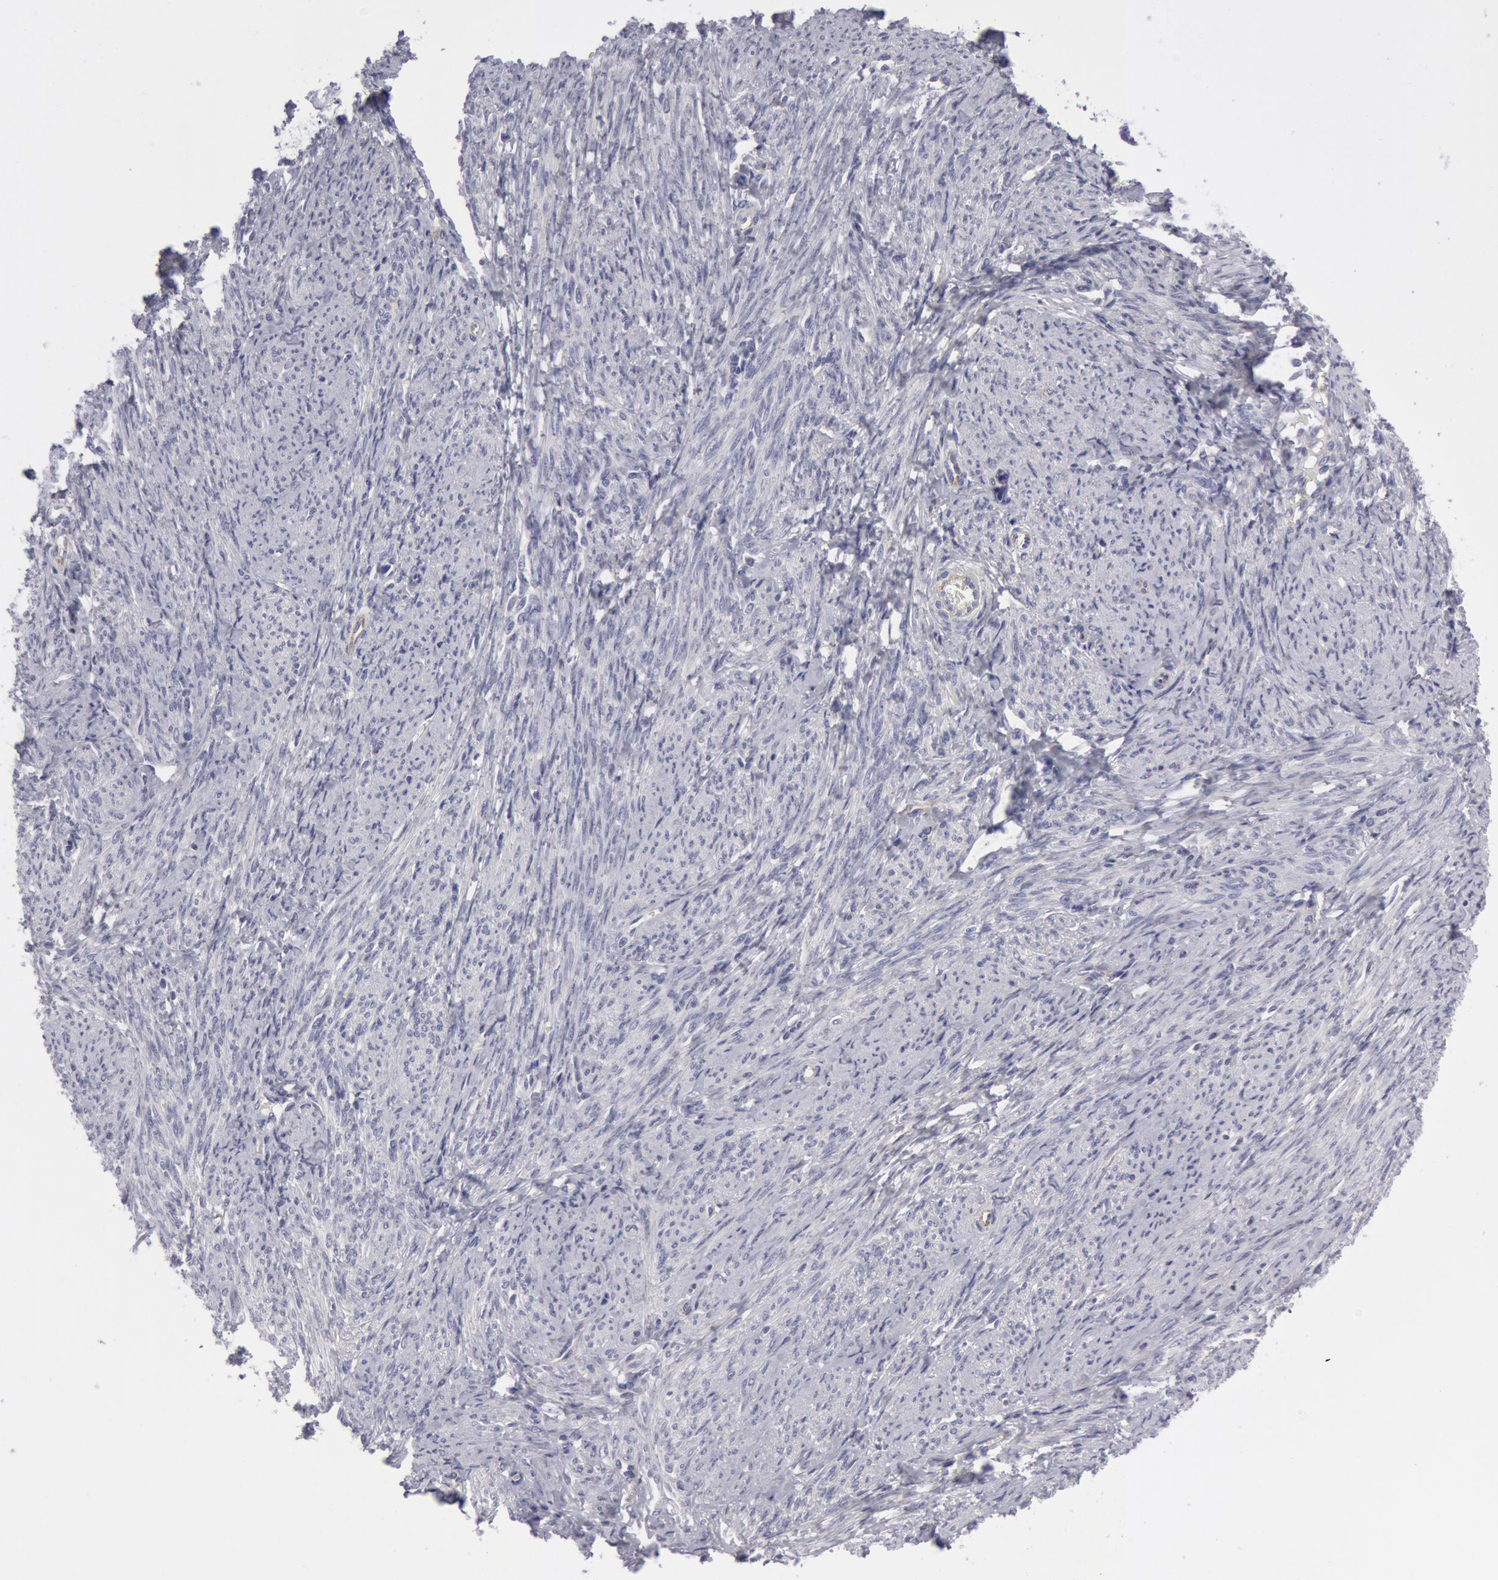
{"staining": {"intensity": "negative", "quantity": "none", "location": "none"}, "tissue": "smooth muscle", "cell_type": "Smooth muscle cells", "image_type": "normal", "snomed": [{"axis": "morphology", "description": "Normal tissue, NOS"}, {"axis": "topography", "description": "Smooth muscle"}, {"axis": "topography", "description": "Cervix"}], "caption": "A histopathology image of smooth muscle stained for a protein displays no brown staining in smooth muscle cells.", "gene": "SMC1B", "patient": {"sex": "female", "age": 70}}